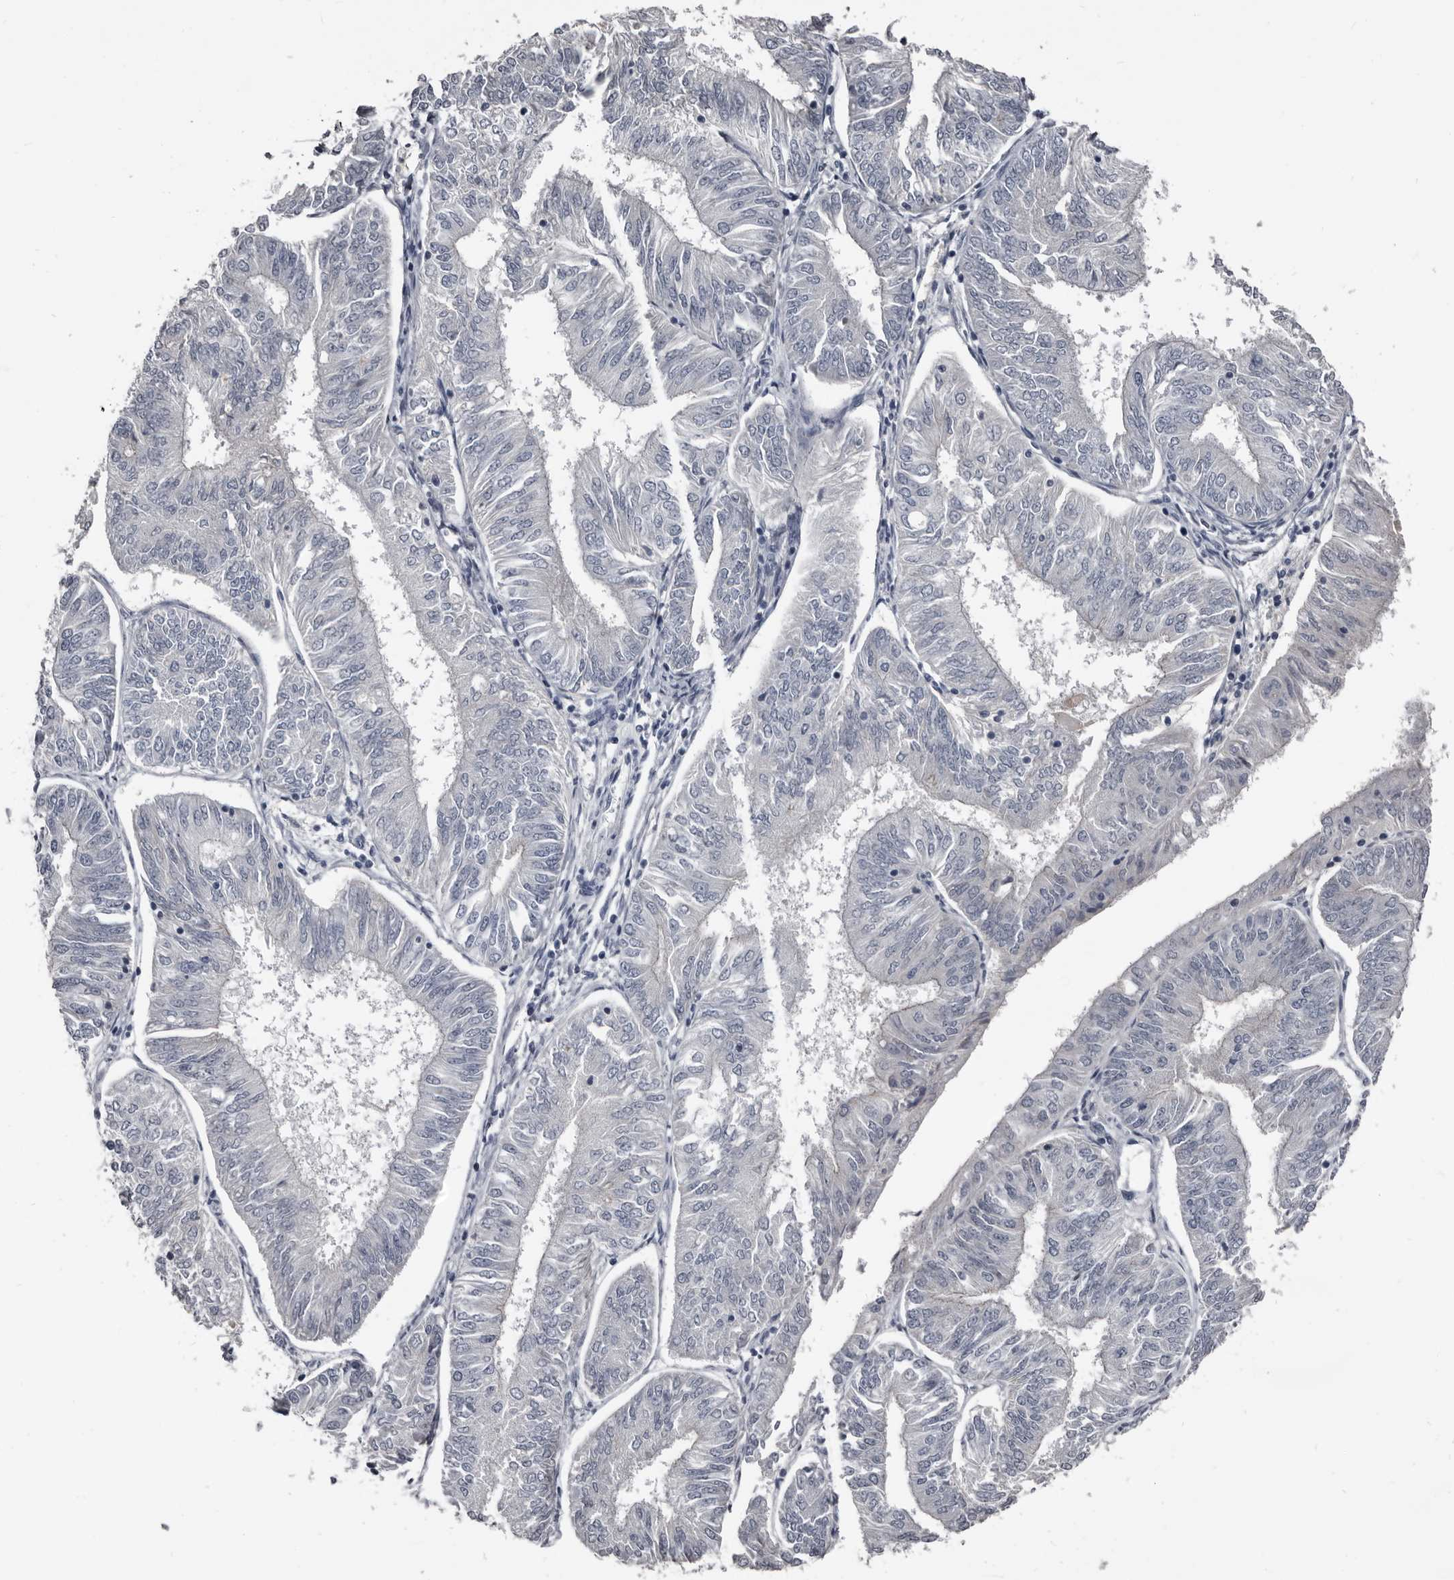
{"staining": {"intensity": "negative", "quantity": "none", "location": "none"}, "tissue": "endometrial cancer", "cell_type": "Tumor cells", "image_type": "cancer", "snomed": [{"axis": "morphology", "description": "Adenocarcinoma, NOS"}, {"axis": "topography", "description": "Endometrium"}], "caption": "Immunohistochemistry histopathology image of neoplastic tissue: adenocarcinoma (endometrial) stained with DAB exhibits no significant protein staining in tumor cells. (DAB IHC visualized using brightfield microscopy, high magnification).", "gene": "GREB1", "patient": {"sex": "female", "age": 58}}